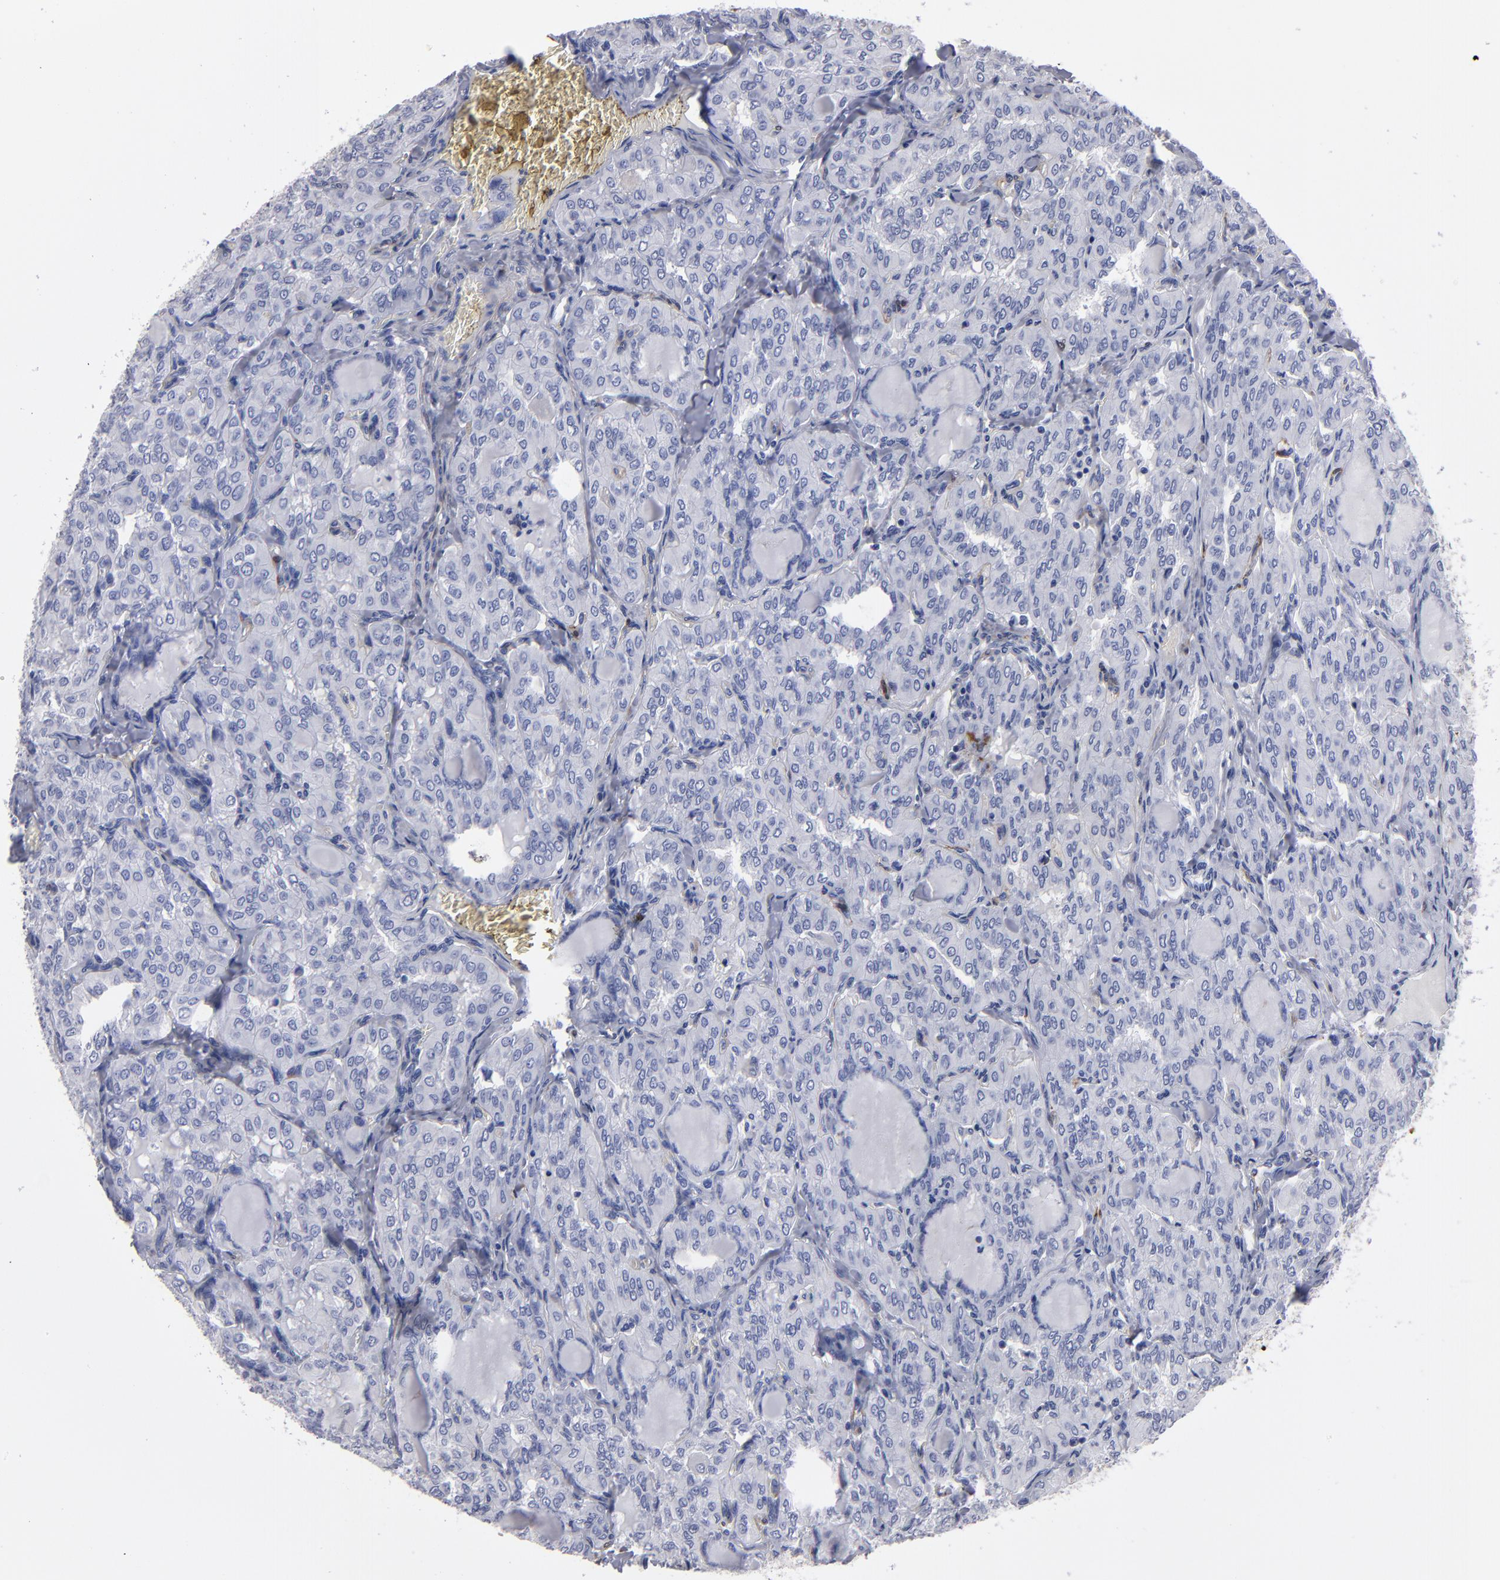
{"staining": {"intensity": "negative", "quantity": "none", "location": "none"}, "tissue": "thyroid cancer", "cell_type": "Tumor cells", "image_type": "cancer", "snomed": [{"axis": "morphology", "description": "Papillary adenocarcinoma, NOS"}, {"axis": "topography", "description": "Thyroid gland"}], "caption": "High power microscopy histopathology image of an immunohistochemistry image of thyroid cancer (papillary adenocarcinoma), revealing no significant positivity in tumor cells.", "gene": "FABP4", "patient": {"sex": "male", "age": 20}}